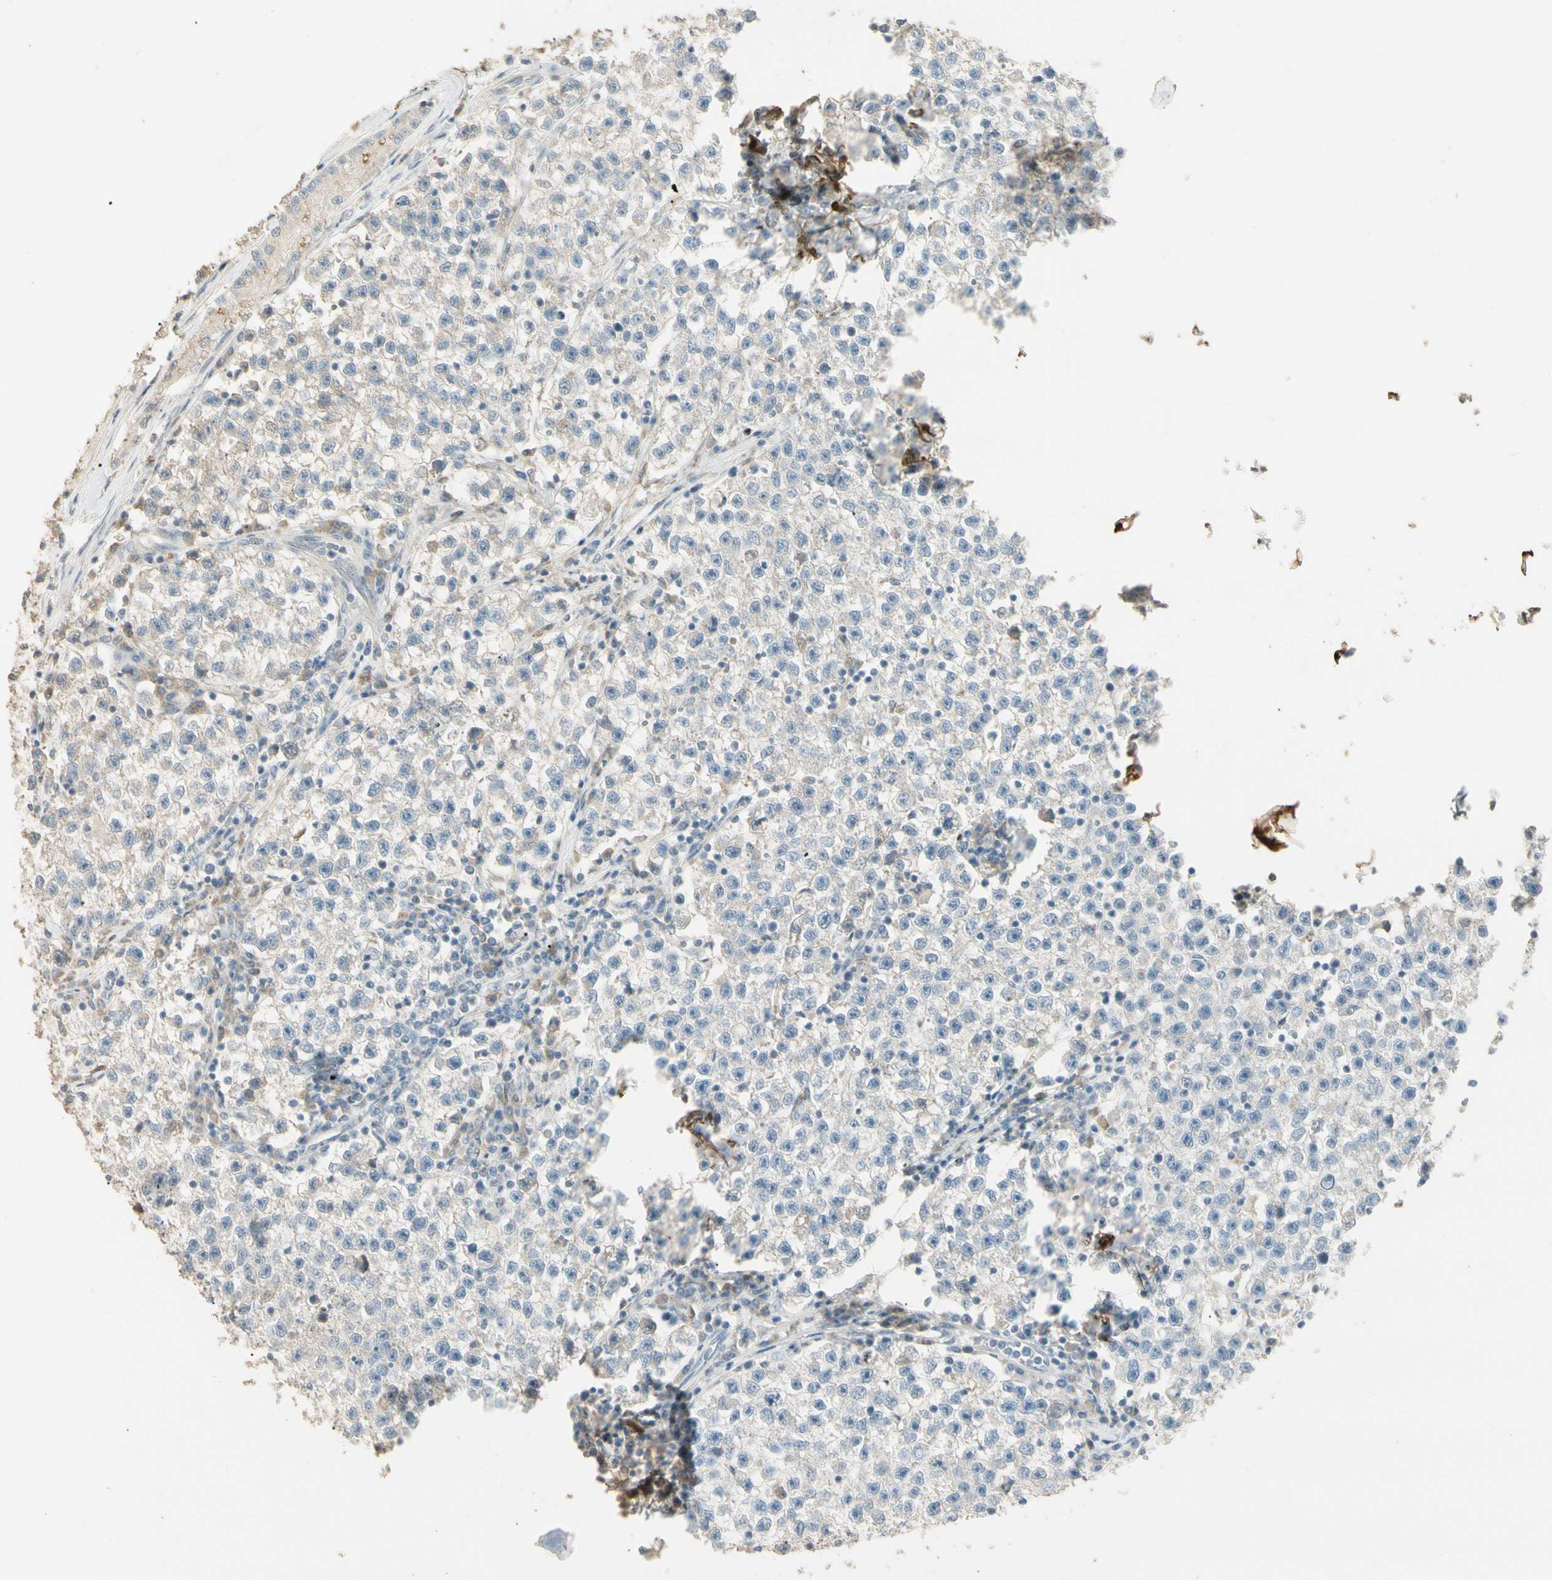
{"staining": {"intensity": "negative", "quantity": "none", "location": "none"}, "tissue": "testis cancer", "cell_type": "Tumor cells", "image_type": "cancer", "snomed": [{"axis": "morphology", "description": "Seminoma, NOS"}, {"axis": "topography", "description": "Testis"}], "caption": "DAB (3,3'-diaminobenzidine) immunohistochemical staining of testis cancer shows no significant expression in tumor cells.", "gene": "GNE", "patient": {"sex": "male", "age": 22}}